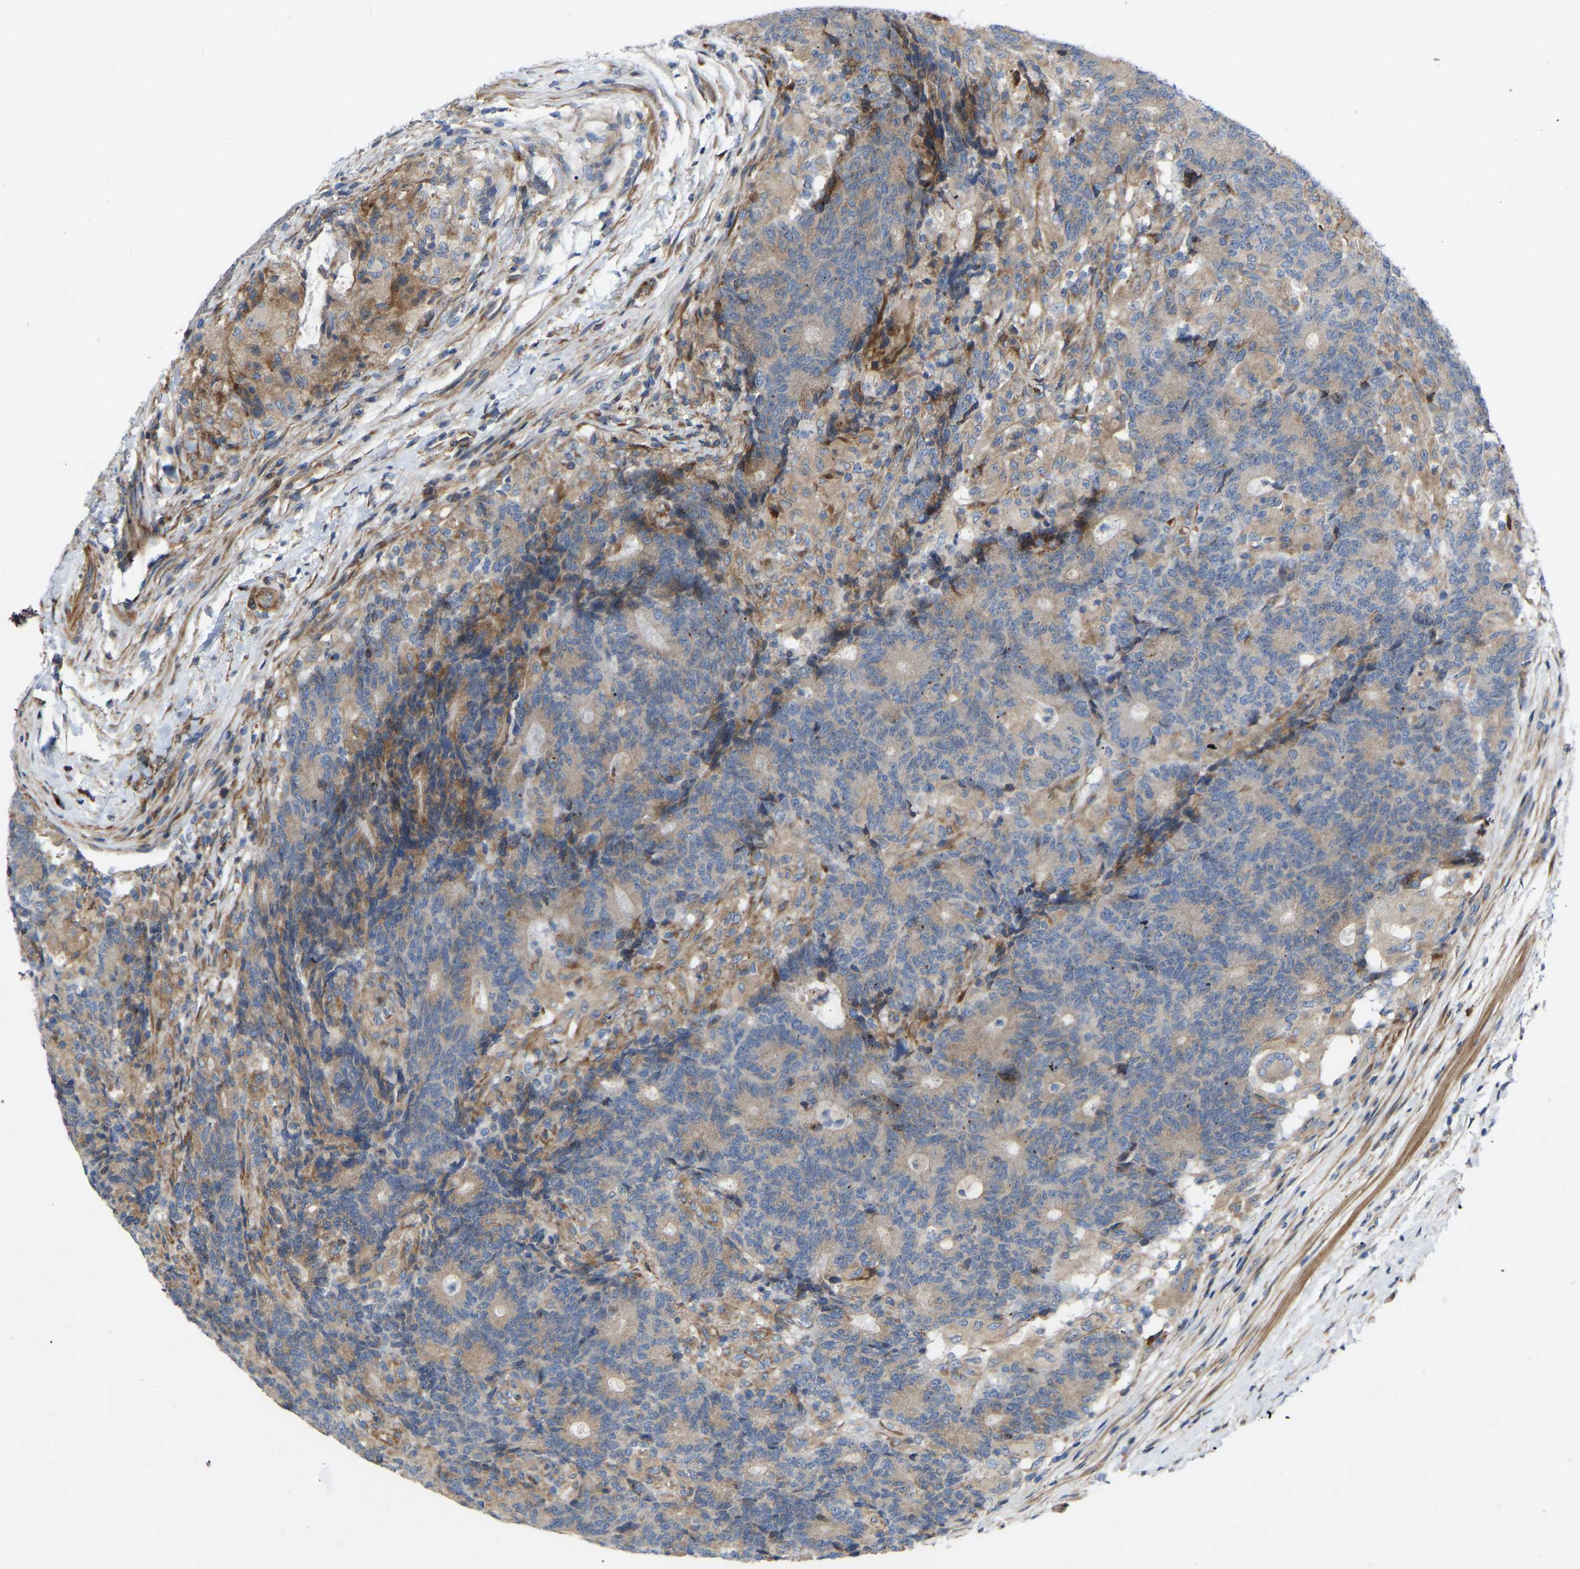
{"staining": {"intensity": "negative", "quantity": "none", "location": "none"}, "tissue": "colorectal cancer", "cell_type": "Tumor cells", "image_type": "cancer", "snomed": [{"axis": "morphology", "description": "Normal tissue, NOS"}, {"axis": "morphology", "description": "Adenocarcinoma, NOS"}, {"axis": "topography", "description": "Colon"}], "caption": "A histopathology image of colorectal cancer (adenocarcinoma) stained for a protein displays no brown staining in tumor cells.", "gene": "TOR1B", "patient": {"sex": "female", "age": 75}}